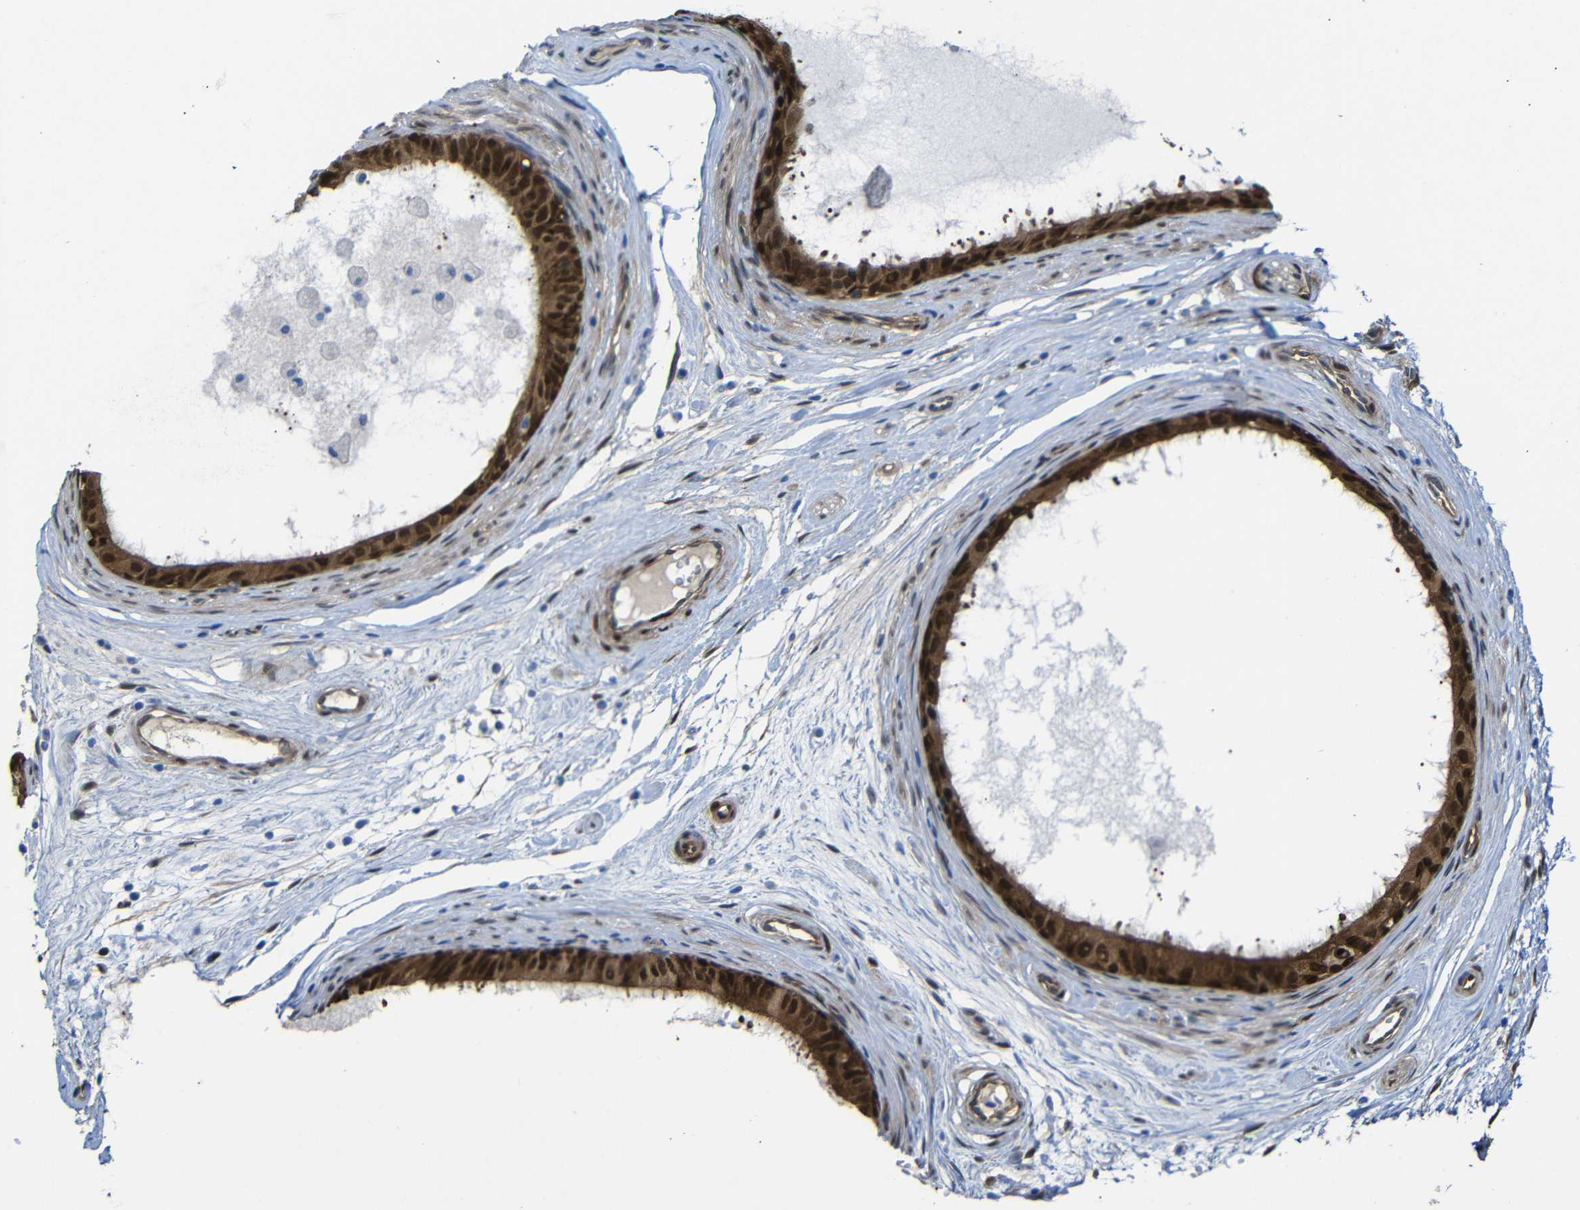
{"staining": {"intensity": "strong", "quantity": ">75%", "location": "cytoplasmic/membranous,nuclear"}, "tissue": "epididymis", "cell_type": "Glandular cells", "image_type": "normal", "snomed": [{"axis": "morphology", "description": "Normal tissue, NOS"}, {"axis": "morphology", "description": "Inflammation, NOS"}, {"axis": "topography", "description": "Epididymis"}], "caption": "Protein expression by immunohistochemistry exhibits strong cytoplasmic/membranous,nuclear expression in about >75% of glandular cells in unremarkable epididymis. The staining is performed using DAB (3,3'-diaminobenzidine) brown chromogen to label protein expression. The nuclei are counter-stained blue using hematoxylin.", "gene": "YAP1", "patient": {"sex": "male", "age": 85}}